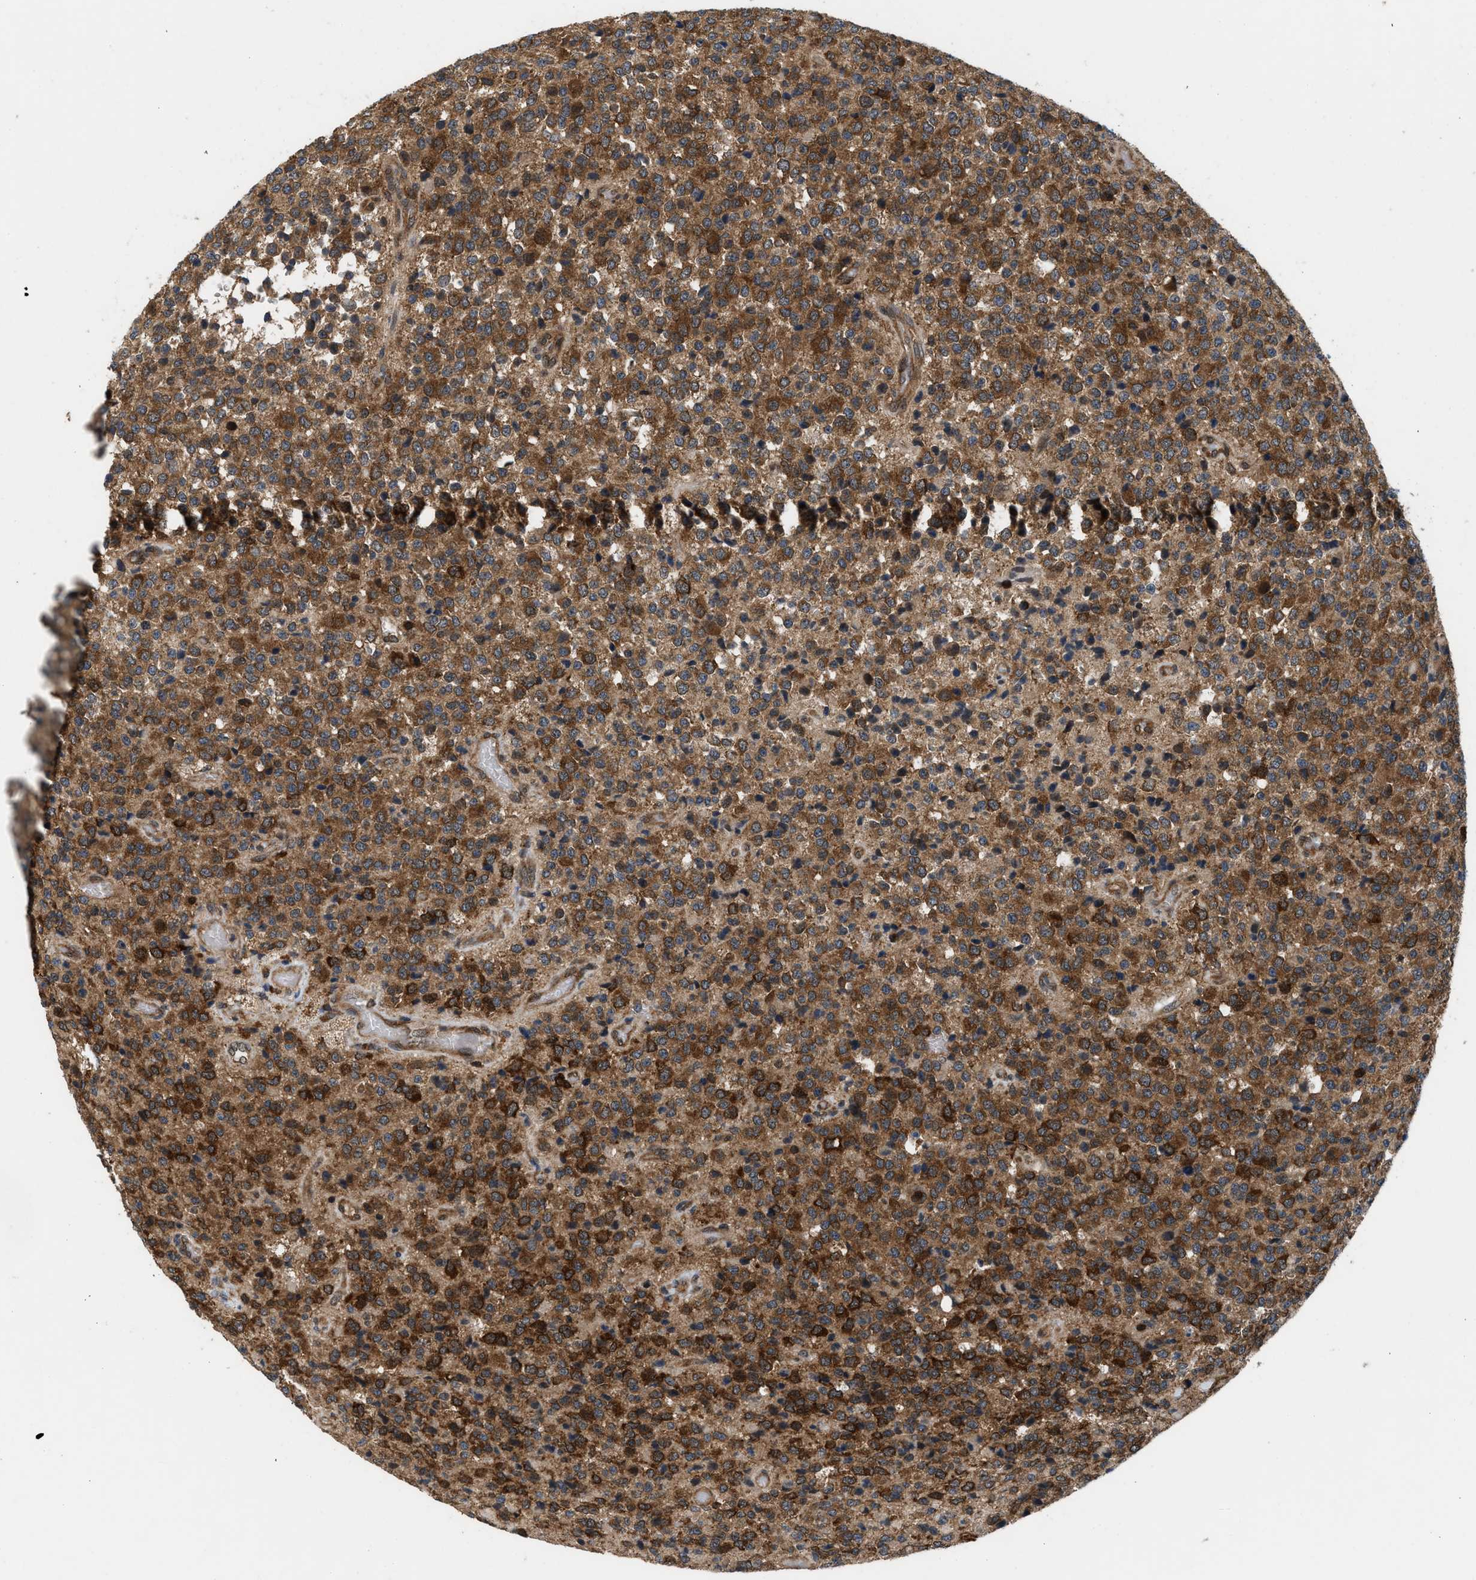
{"staining": {"intensity": "strong", "quantity": ">75%", "location": "cytoplasmic/membranous"}, "tissue": "glioma", "cell_type": "Tumor cells", "image_type": "cancer", "snomed": [{"axis": "morphology", "description": "Glioma, malignant, High grade"}, {"axis": "topography", "description": "pancreas cauda"}], "caption": "Human glioma stained for a protein (brown) shows strong cytoplasmic/membranous positive staining in approximately >75% of tumor cells.", "gene": "OXSR1", "patient": {"sex": "male", "age": 60}}